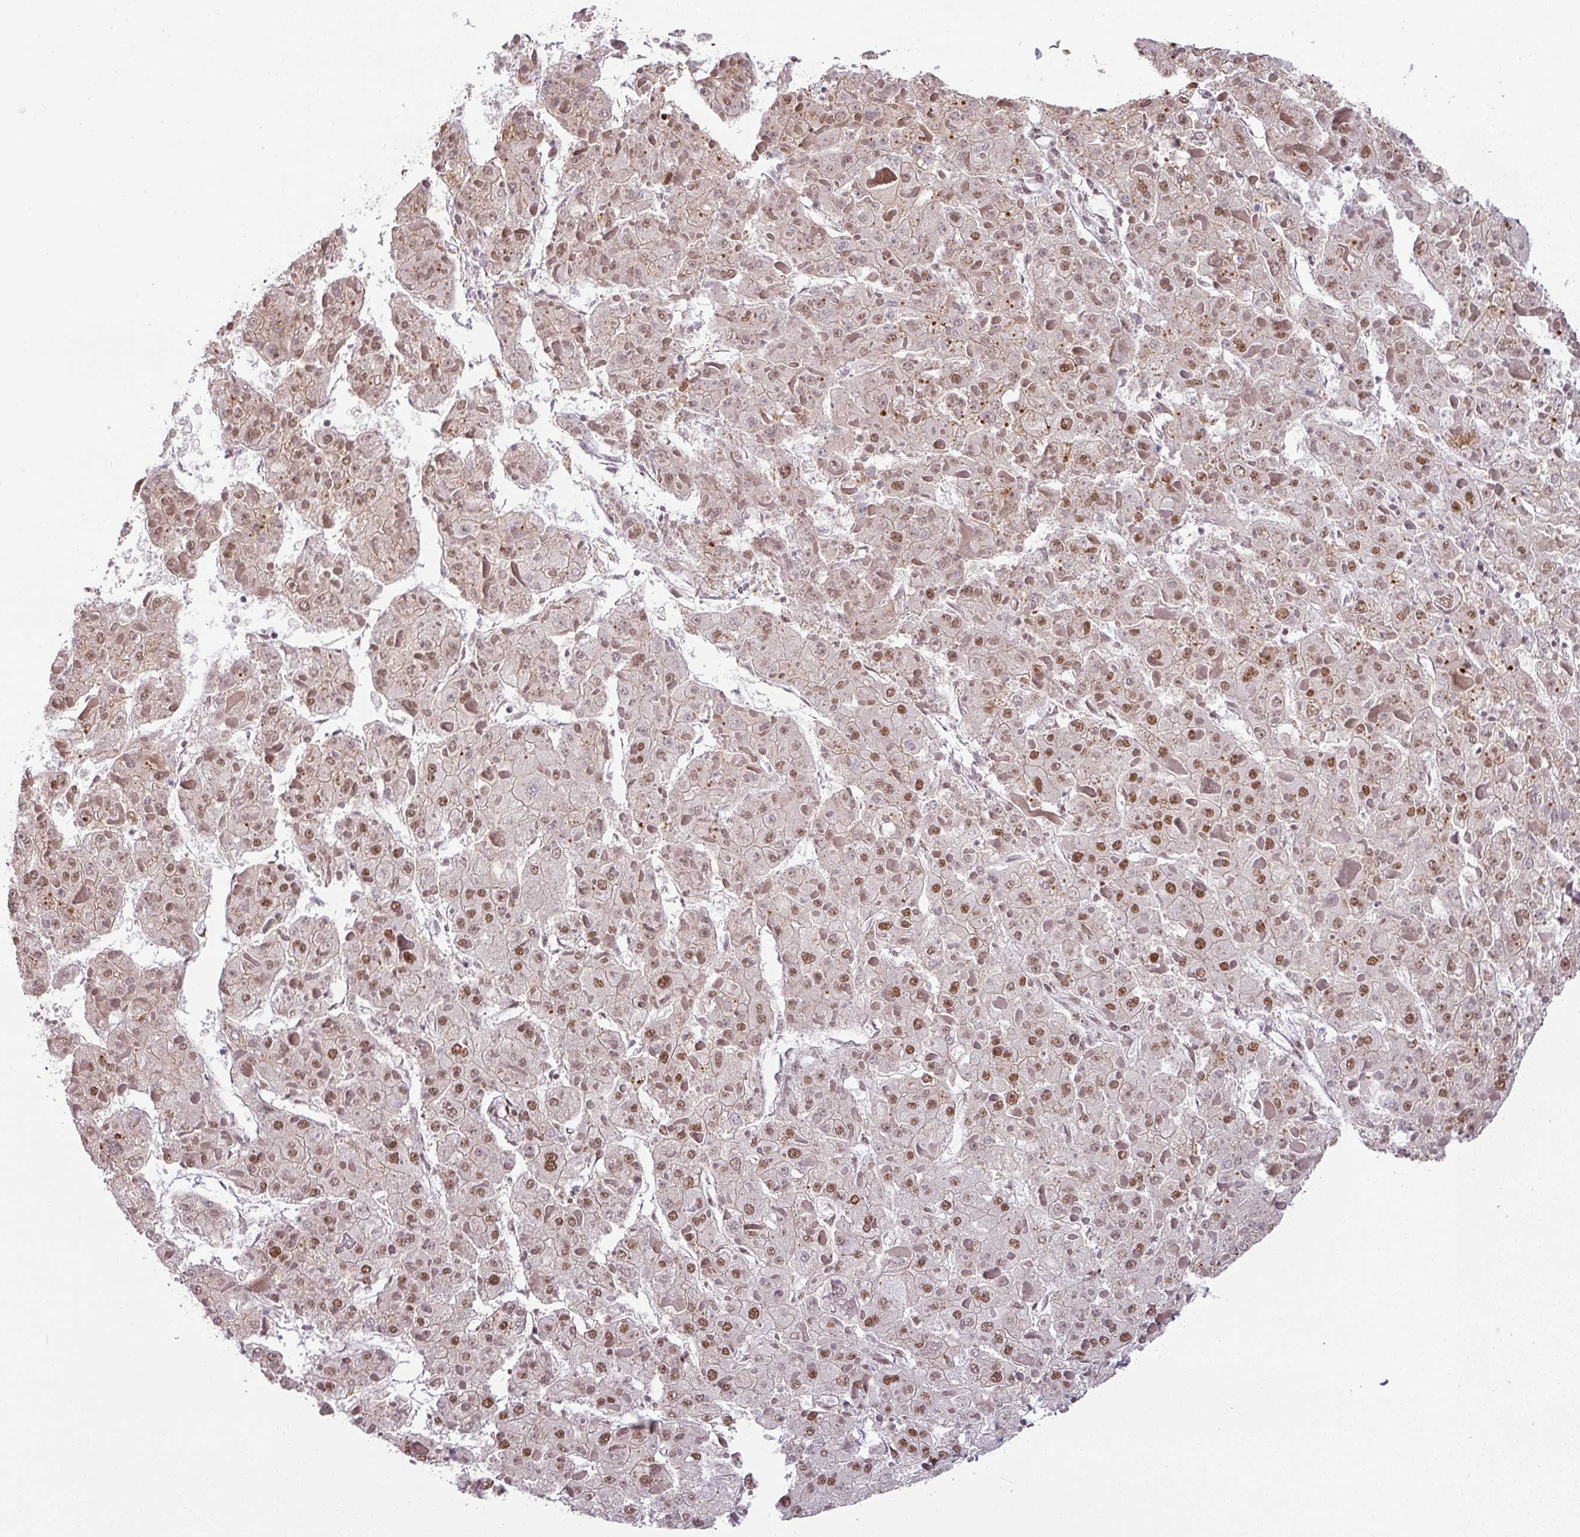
{"staining": {"intensity": "moderate", "quantity": "25%-75%", "location": "nuclear"}, "tissue": "liver cancer", "cell_type": "Tumor cells", "image_type": "cancer", "snomed": [{"axis": "morphology", "description": "Carcinoma, Hepatocellular, NOS"}, {"axis": "topography", "description": "Liver"}], "caption": "Immunohistochemistry histopathology image of neoplastic tissue: human liver cancer stained using immunohistochemistry reveals medium levels of moderate protein expression localized specifically in the nuclear of tumor cells, appearing as a nuclear brown color.", "gene": "NCOA5", "patient": {"sex": "female", "age": 73}}